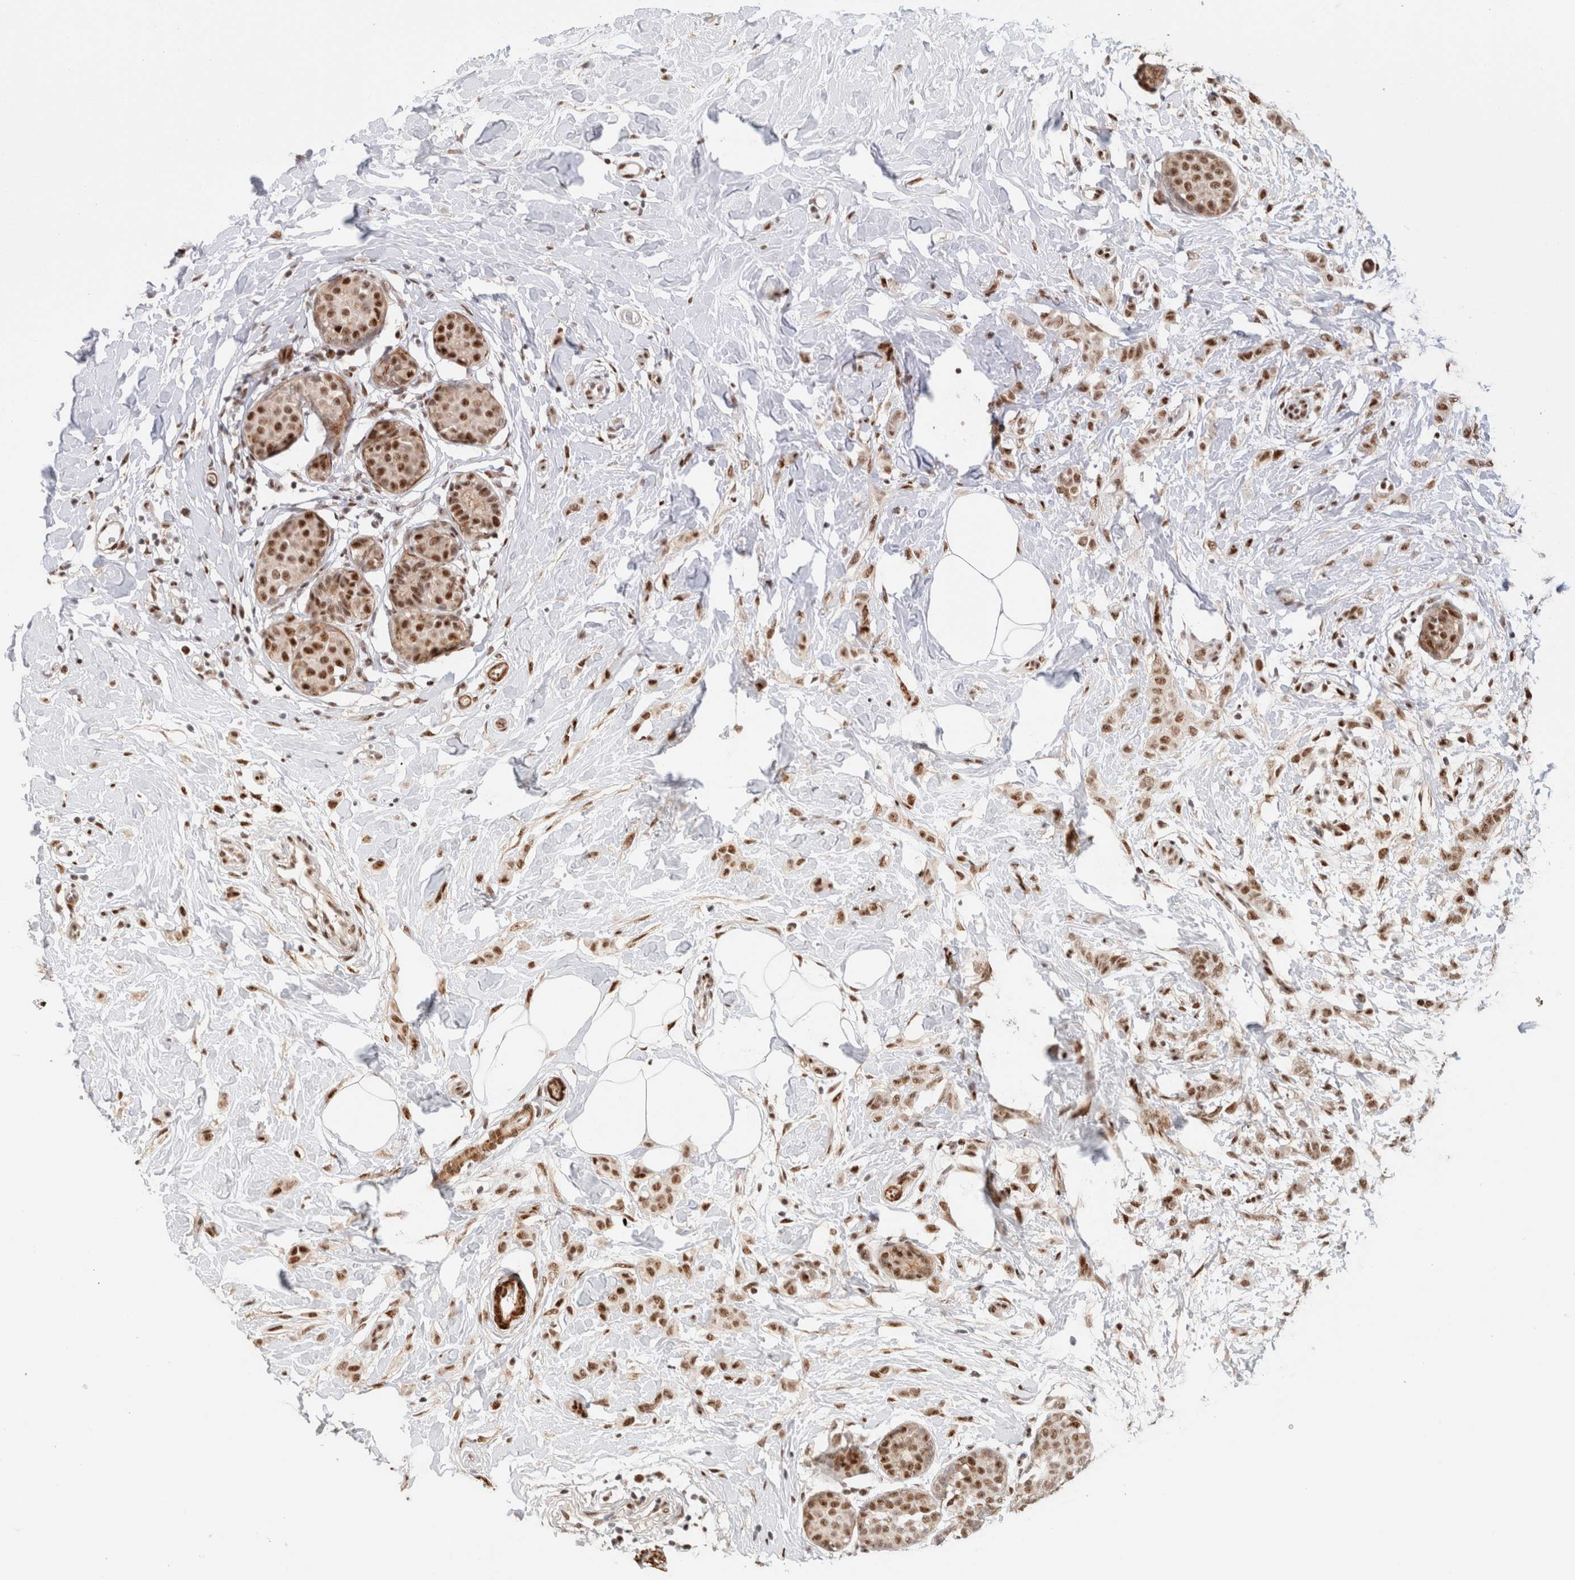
{"staining": {"intensity": "moderate", "quantity": ">75%", "location": "nuclear"}, "tissue": "breast cancer", "cell_type": "Tumor cells", "image_type": "cancer", "snomed": [{"axis": "morphology", "description": "Lobular carcinoma, in situ"}, {"axis": "morphology", "description": "Lobular carcinoma"}, {"axis": "topography", "description": "Breast"}], "caption": "A photomicrograph of human breast cancer (lobular carcinoma) stained for a protein exhibits moderate nuclear brown staining in tumor cells. The protein is stained brown, and the nuclei are stained in blue (DAB IHC with brightfield microscopy, high magnification).", "gene": "ID3", "patient": {"sex": "female", "age": 41}}